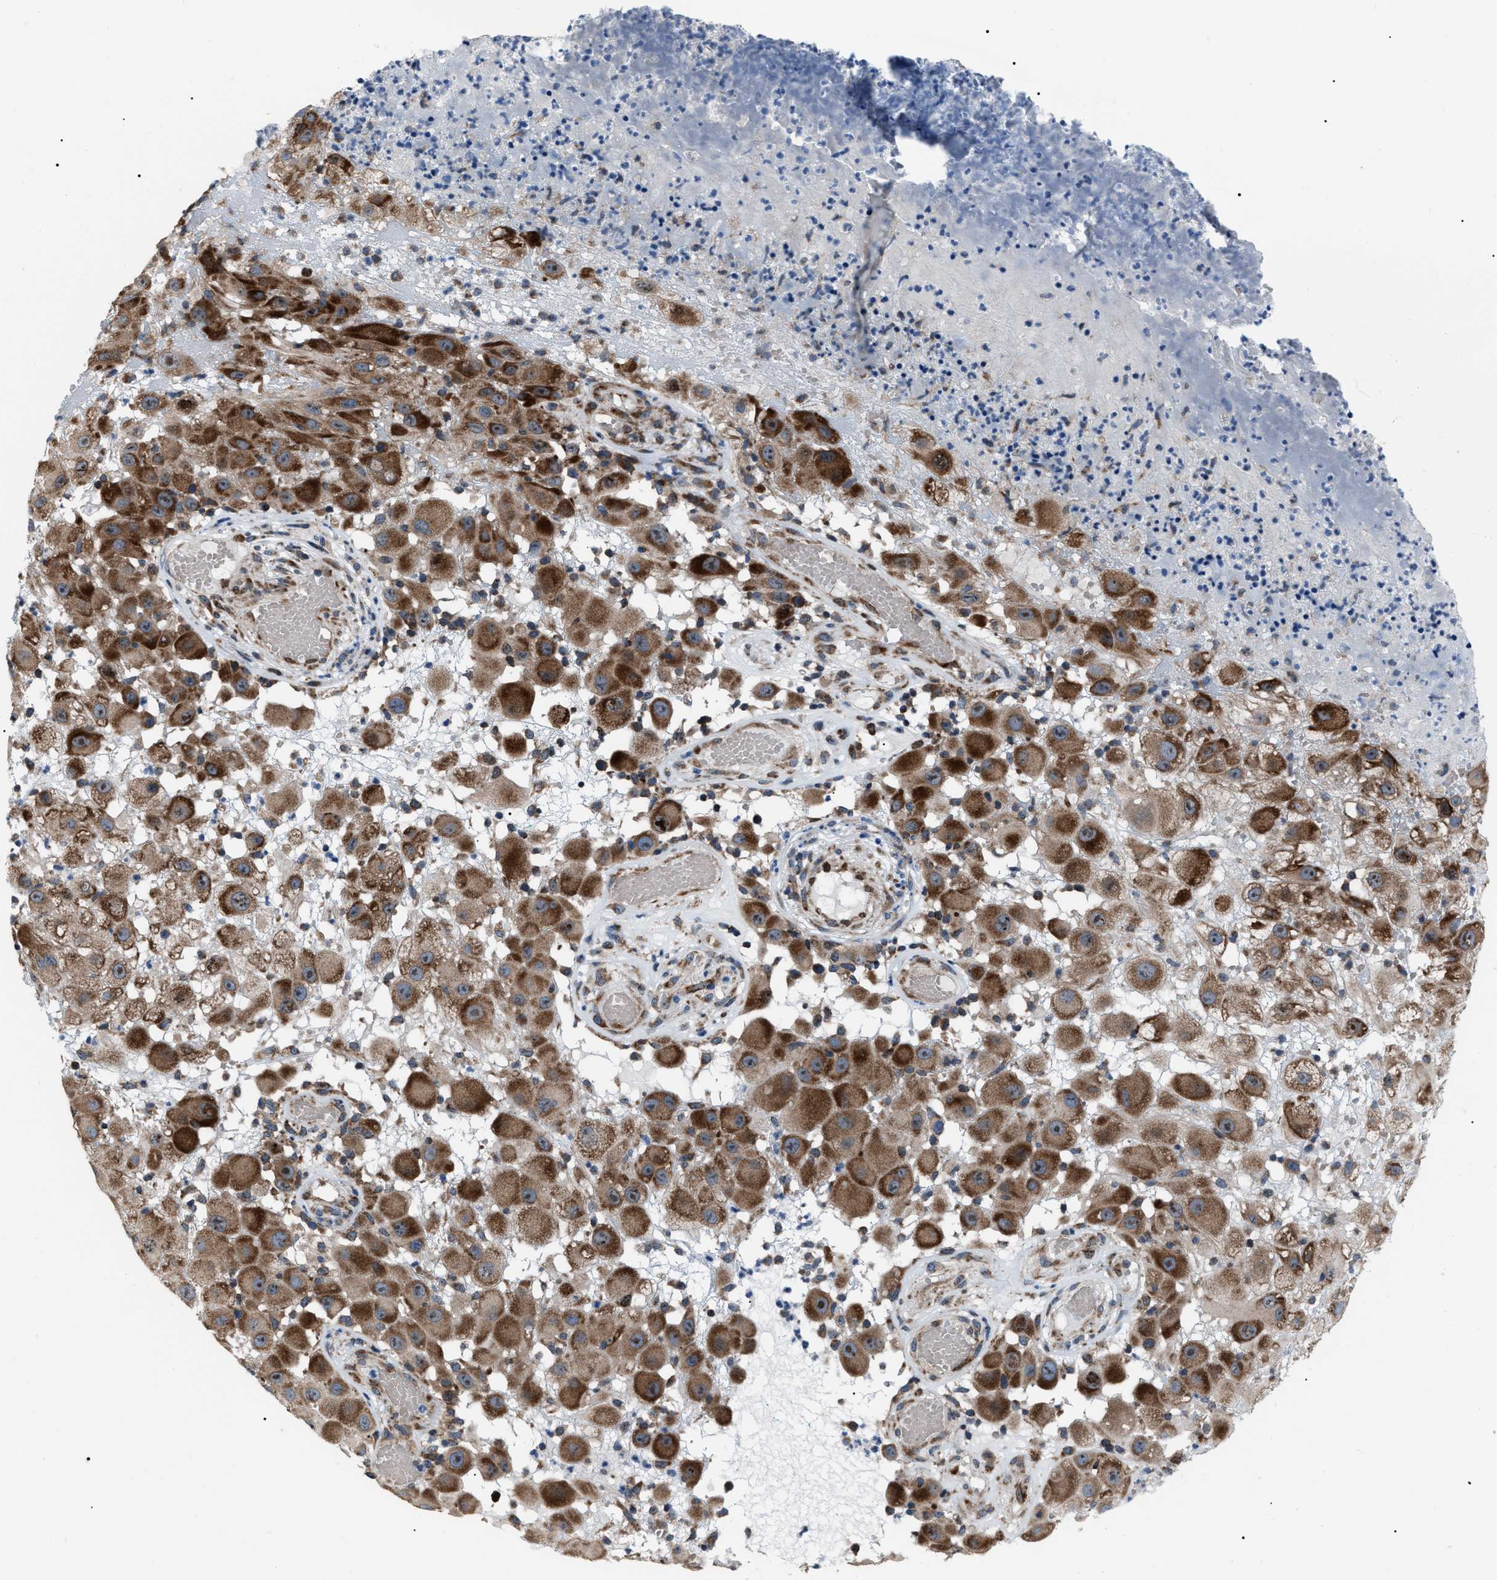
{"staining": {"intensity": "strong", "quantity": ">75%", "location": "cytoplasmic/membranous"}, "tissue": "melanoma", "cell_type": "Tumor cells", "image_type": "cancer", "snomed": [{"axis": "morphology", "description": "Malignant melanoma, NOS"}, {"axis": "topography", "description": "Skin"}], "caption": "Immunohistochemistry staining of melanoma, which reveals high levels of strong cytoplasmic/membranous expression in approximately >75% of tumor cells indicating strong cytoplasmic/membranous protein expression. The staining was performed using DAB (3,3'-diaminobenzidine) (brown) for protein detection and nuclei were counterstained in hematoxylin (blue).", "gene": "AGO2", "patient": {"sex": "female", "age": 81}}